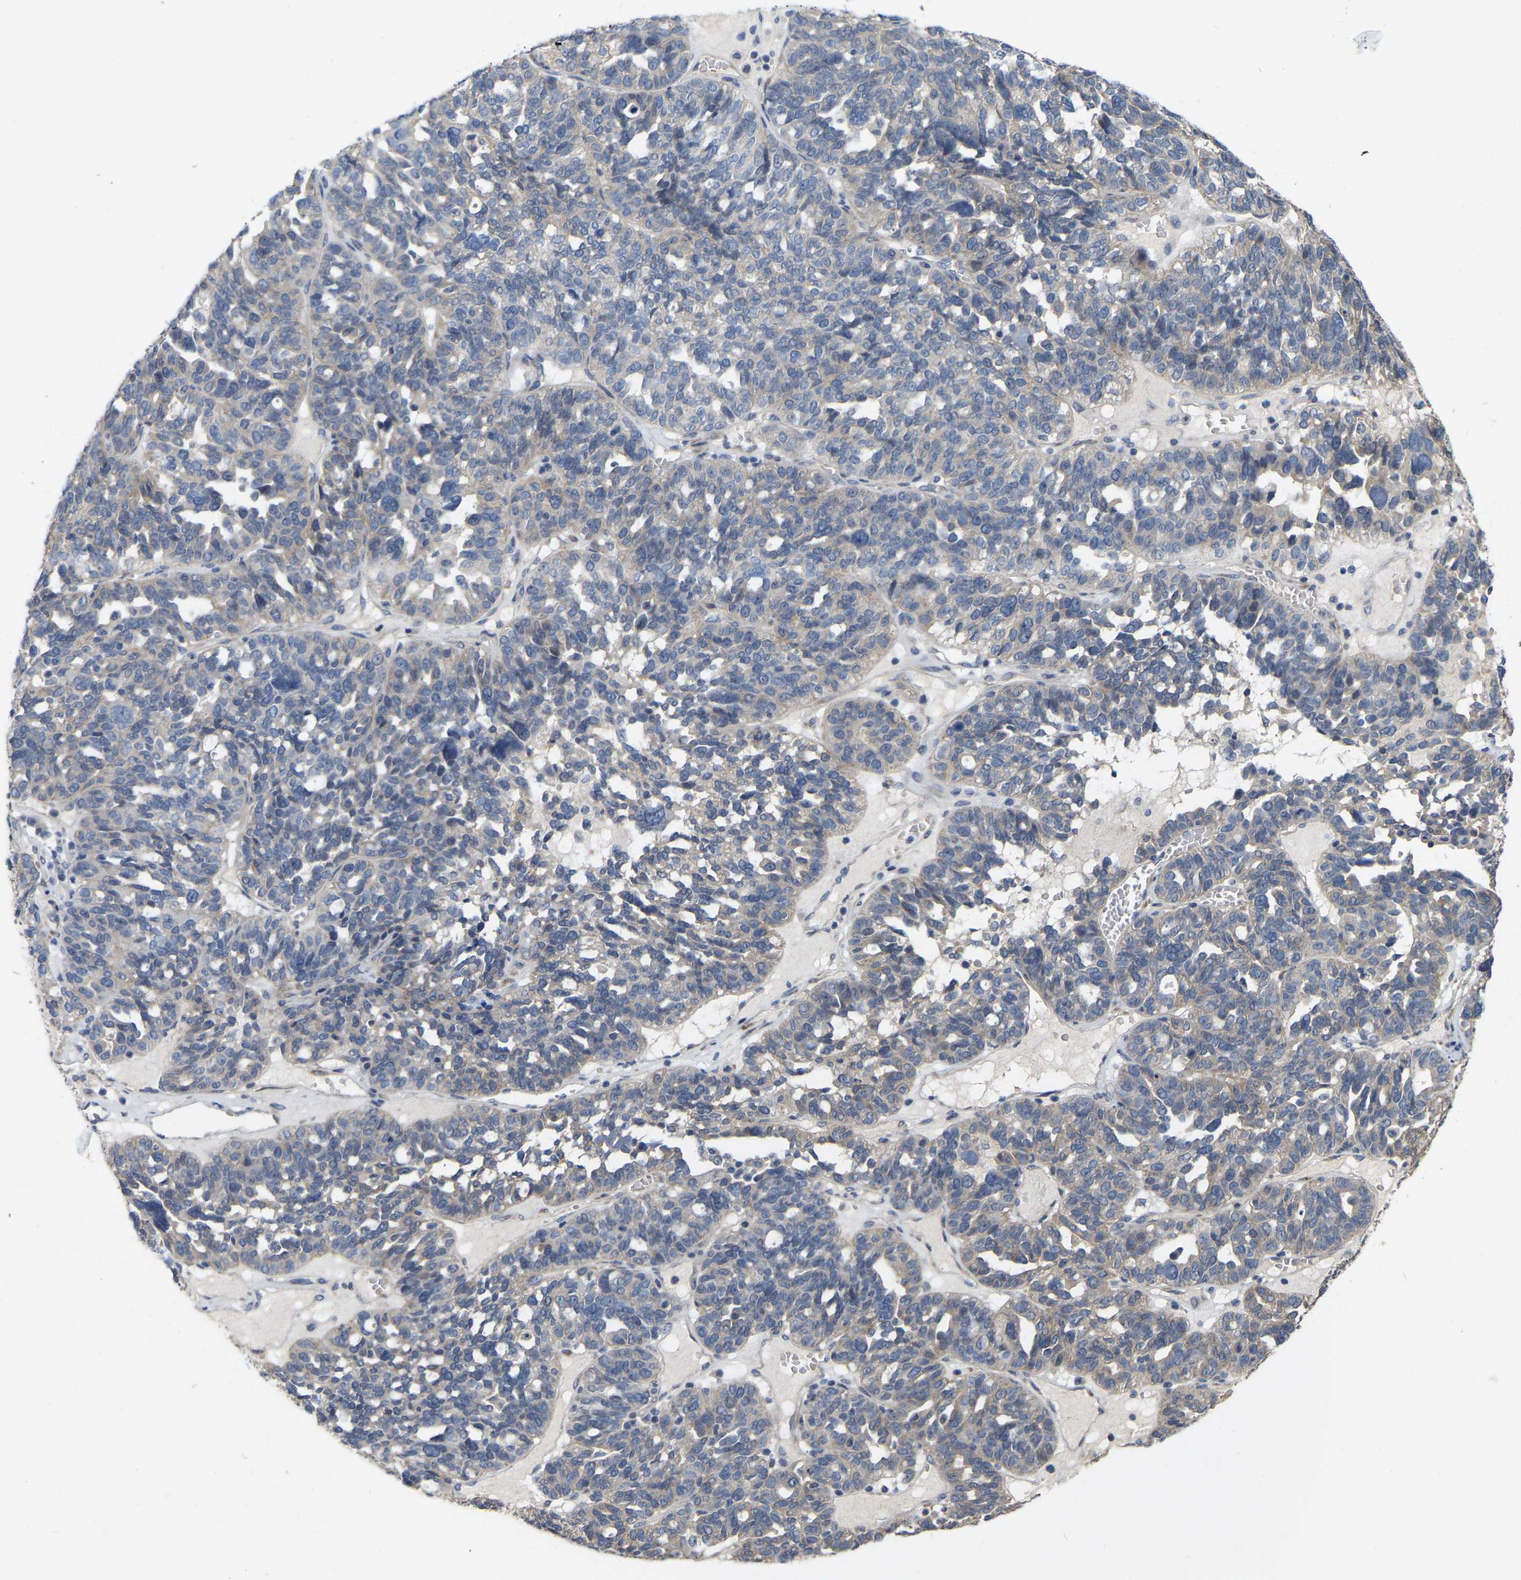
{"staining": {"intensity": "weak", "quantity": ">75%", "location": "cytoplasmic/membranous"}, "tissue": "ovarian cancer", "cell_type": "Tumor cells", "image_type": "cancer", "snomed": [{"axis": "morphology", "description": "Cystadenocarcinoma, serous, NOS"}, {"axis": "topography", "description": "Ovary"}], "caption": "Approximately >75% of tumor cells in human ovarian cancer (serous cystadenocarcinoma) reveal weak cytoplasmic/membranous protein staining as visualized by brown immunohistochemical staining.", "gene": "SSH1", "patient": {"sex": "female", "age": 59}}